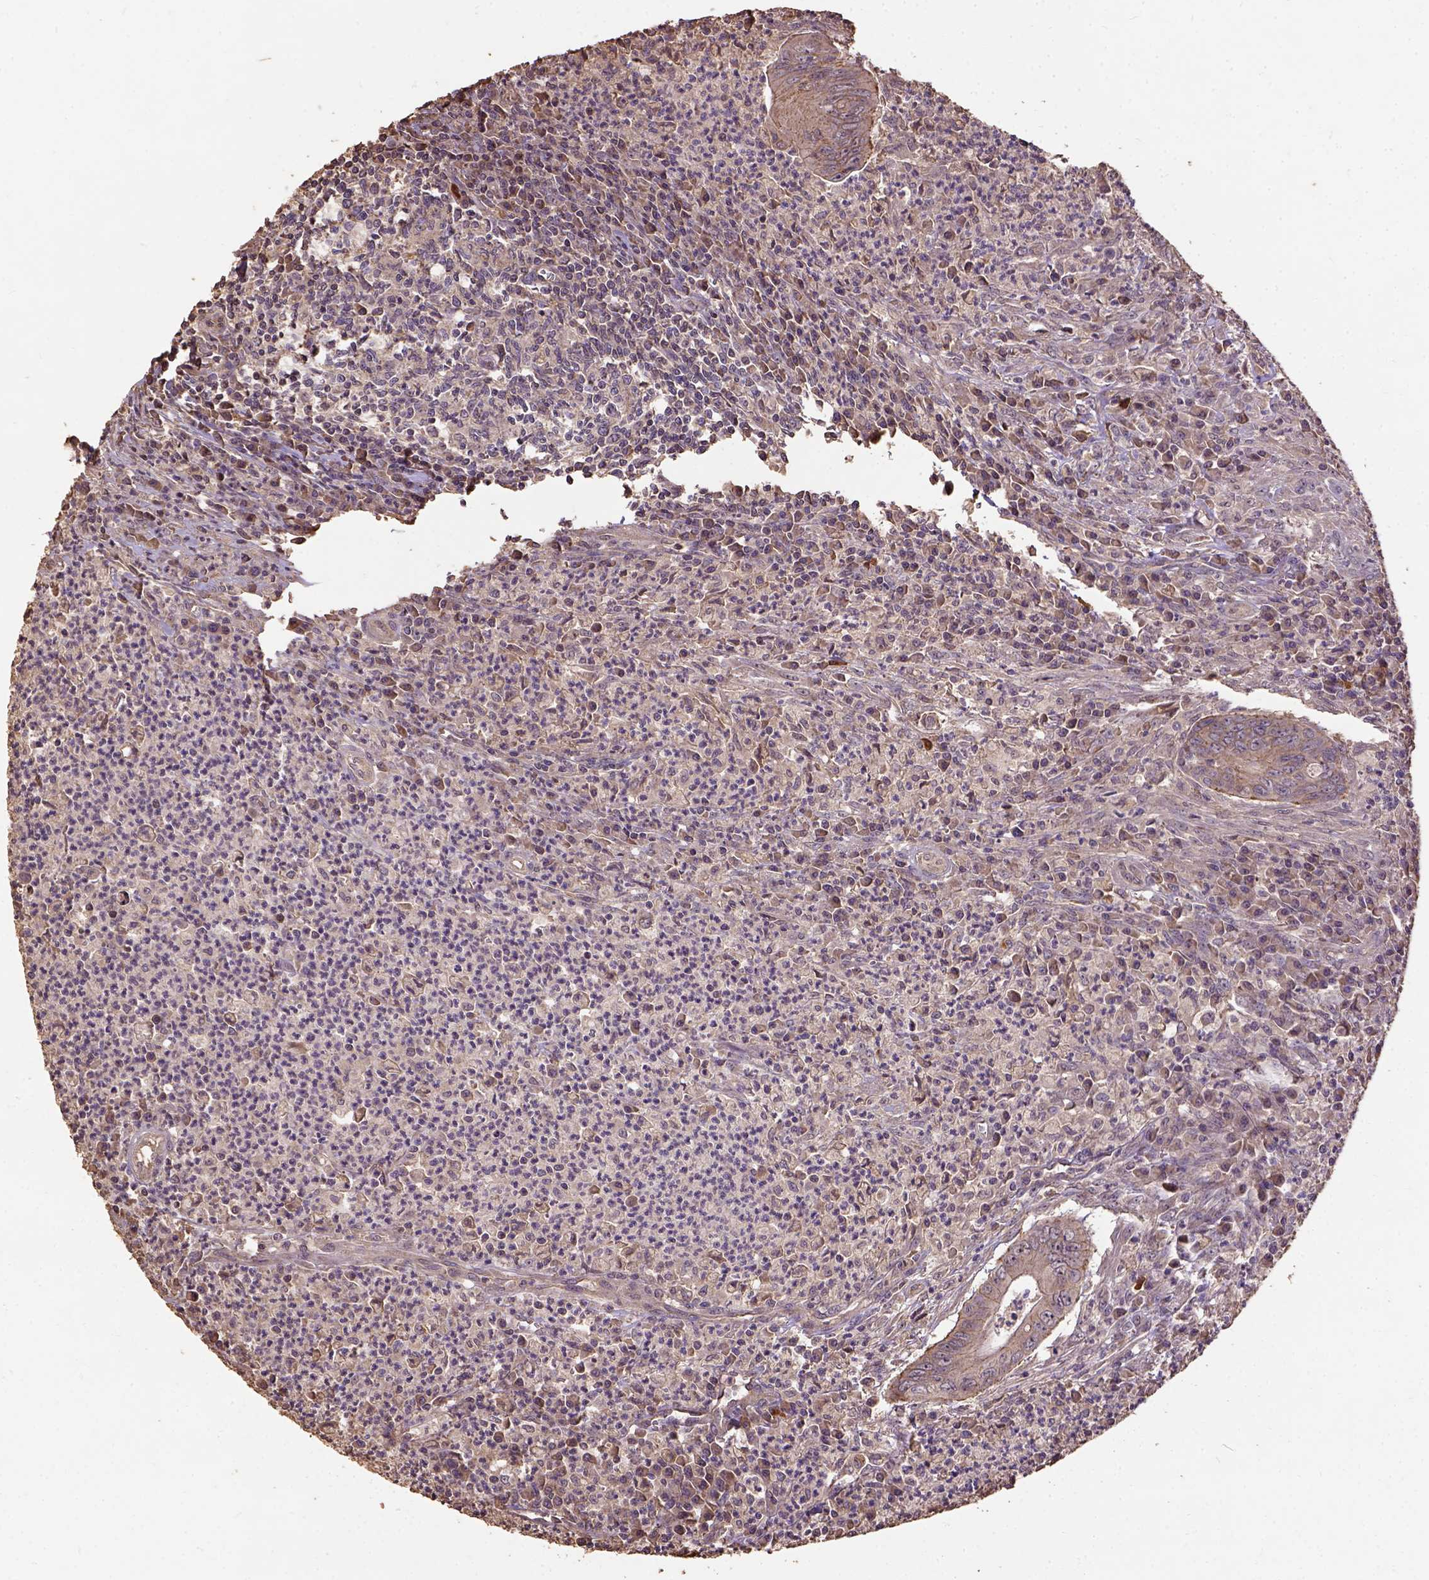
{"staining": {"intensity": "weak", "quantity": ">75%", "location": "cytoplasmic/membranous"}, "tissue": "colorectal cancer", "cell_type": "Tumor cells", "image_type": "cancer", "snomed": [{"axis": "morphology", "description": "Adenocarcinoma, NOS"}, {"axis": "topography", "description": "Colon"}], "caption": "Immunohistochemistry (DAB (3,3'-diaminobenzidine)) staining of adenocarcinoma (colorectal) exhibits weak cytoplasmic/membranous protein expression in approximately >75% of tumor cells.", "gene": "ATP1B3", "patient": {"sex": "female", "age": 74}}